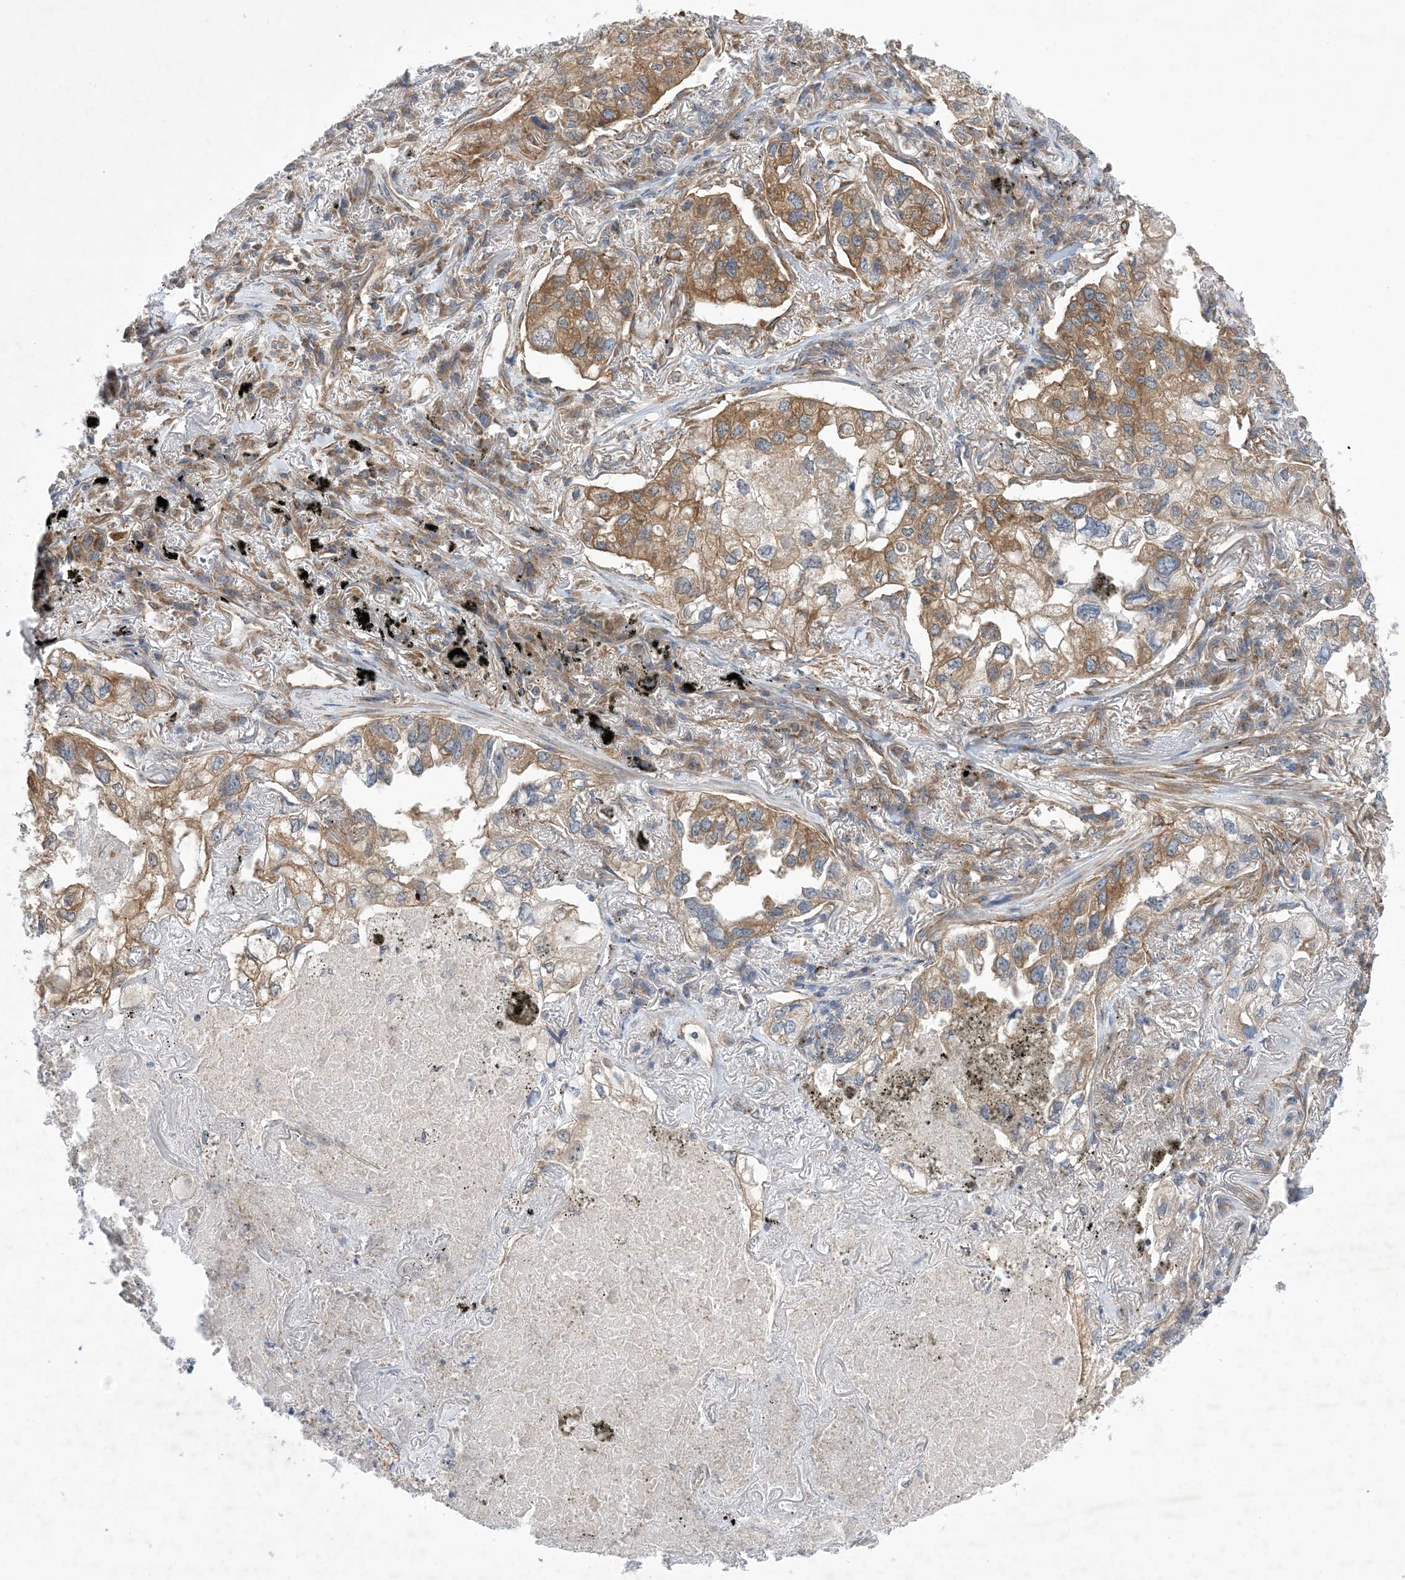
{"staining": {"intensity": "moderate", "quantity": ">75%", "location": "cytoplasmic/membranous"}, "tissue": "lung cancer", "cell_type": "Tumor cells", "image_type": "cancer", "snomed": [{"axis": "morphology", "description": "Adenocarcinoma, NOS"}, {"axis": "topography", "description": "Lung"}], "caption": "Brown immunohistochemical staining in adenocarcinoma (lung) exhibits moderate cytoplasmic/membranous expression in about >75% of tumor cells.", "gene": "EHBP1", "patient": {"sex": "male", "age": 65}}